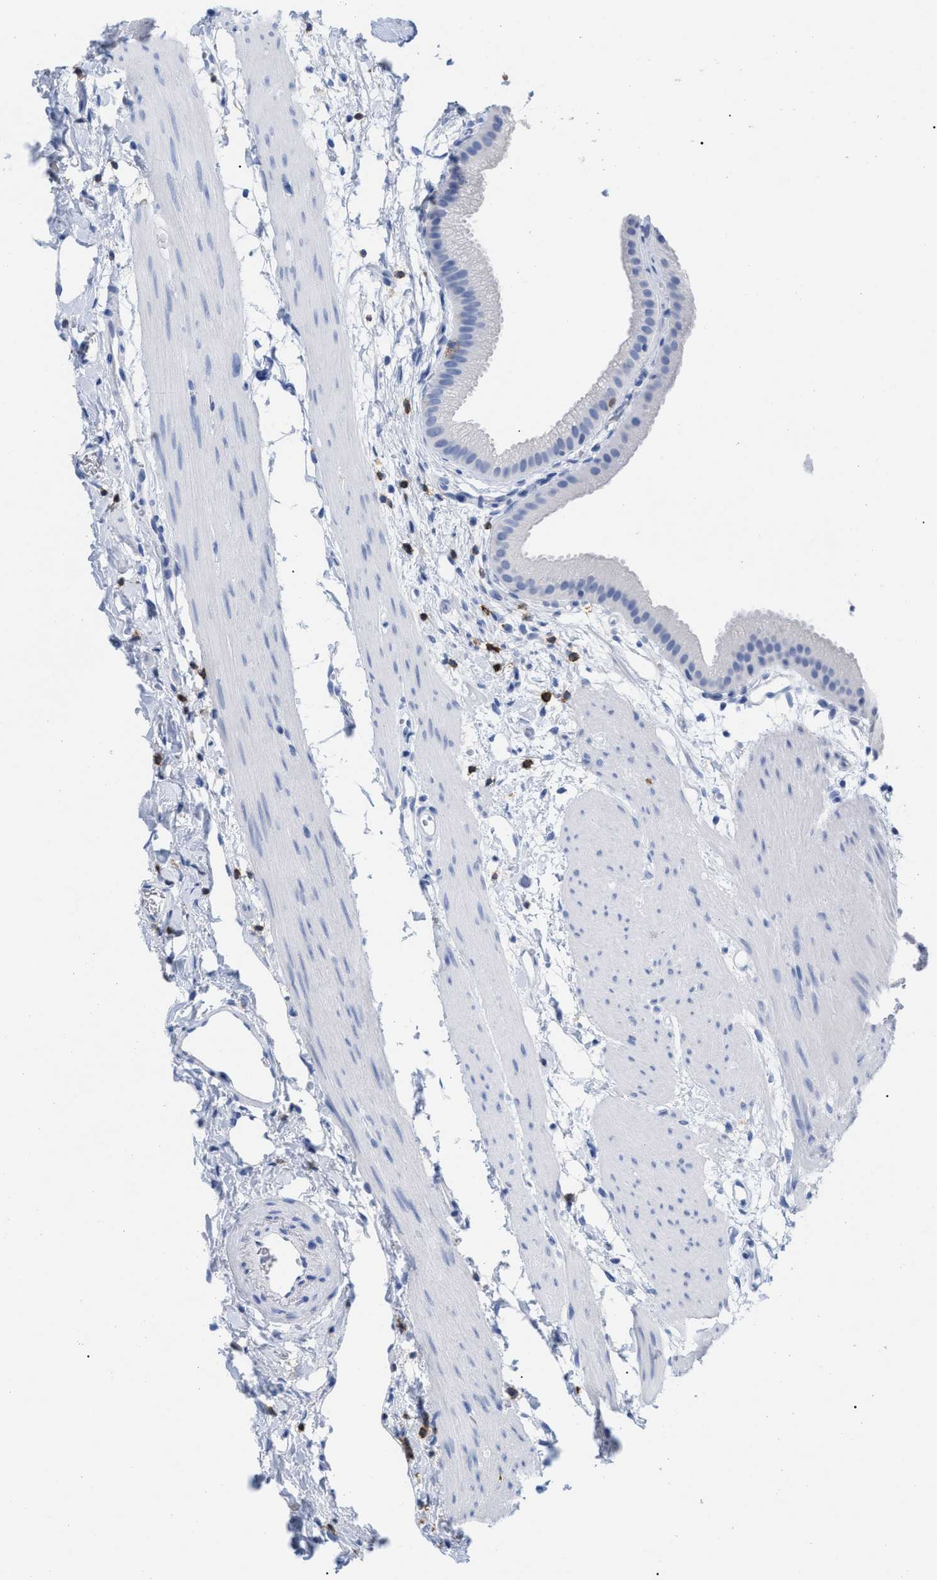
{"staining": {"intensity": "negative", "quantity": "none", "location": "none"}, "tissue": "gallbladder", "cell_type": "Glandular cells", "image_type": "normal", "snomed": [{"axis": "morphology", "description": "Normal tissue, NOS"}, {"axis": "topography", "description": "Gallbladder"}], "caption": "A high-resolution histopathology image shows IHC staining of benign gallbladder, which displays no significant staining in glandular cells. (DAB immunohistochemistry visualized using brightfield microscopy, high magnification).", "gene": "CD5", "patient": {"sex": "female", "age": 64}}